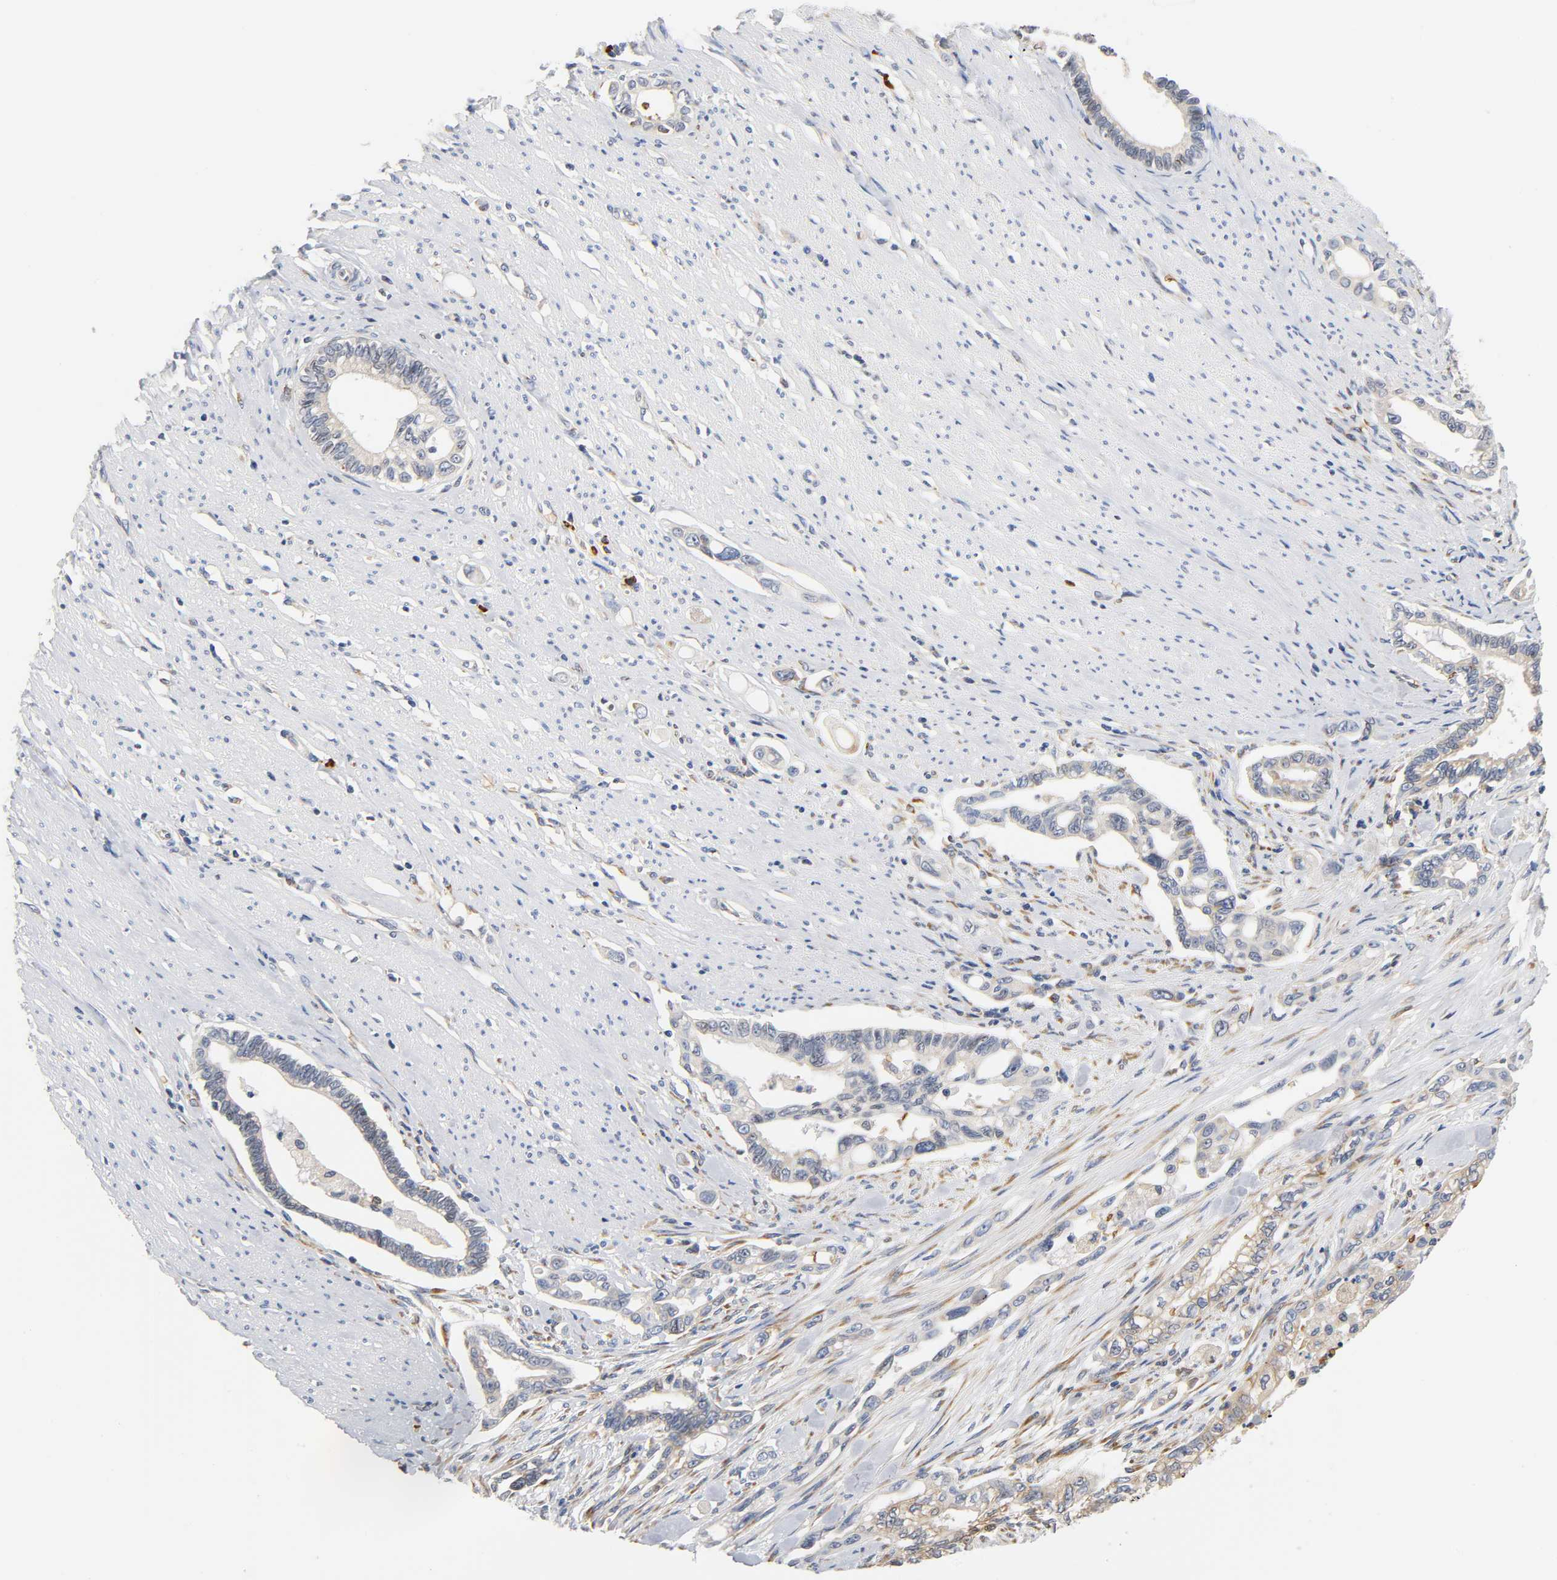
{"staining": {"intensity": "weak", "quantity": ">75%", "location": "cytoplasmic/membranous"}, "tissue": "pancreatic cancer", "cell_type": "Tumor cells", "image_type": "cancer", "snomed": [{"axis": "morphology", "description": "Normal tissue, NOS"}, {"axis": "topography", "description": "Pancreas"}], "caption": "Pancreatic cancer tissue exhibits weak cytoplasmic/membranous expression in approximately >75% of tumor cells, visualized by immunohistochemistry. (Stains: DAB (3,3'-diaminobenzidine) in brown, nuclei in blue, Microscopy: brightfield microscopy at high magnification).", "gene": "UCKL1", "patient": {"sex": "male", "age": 42}}